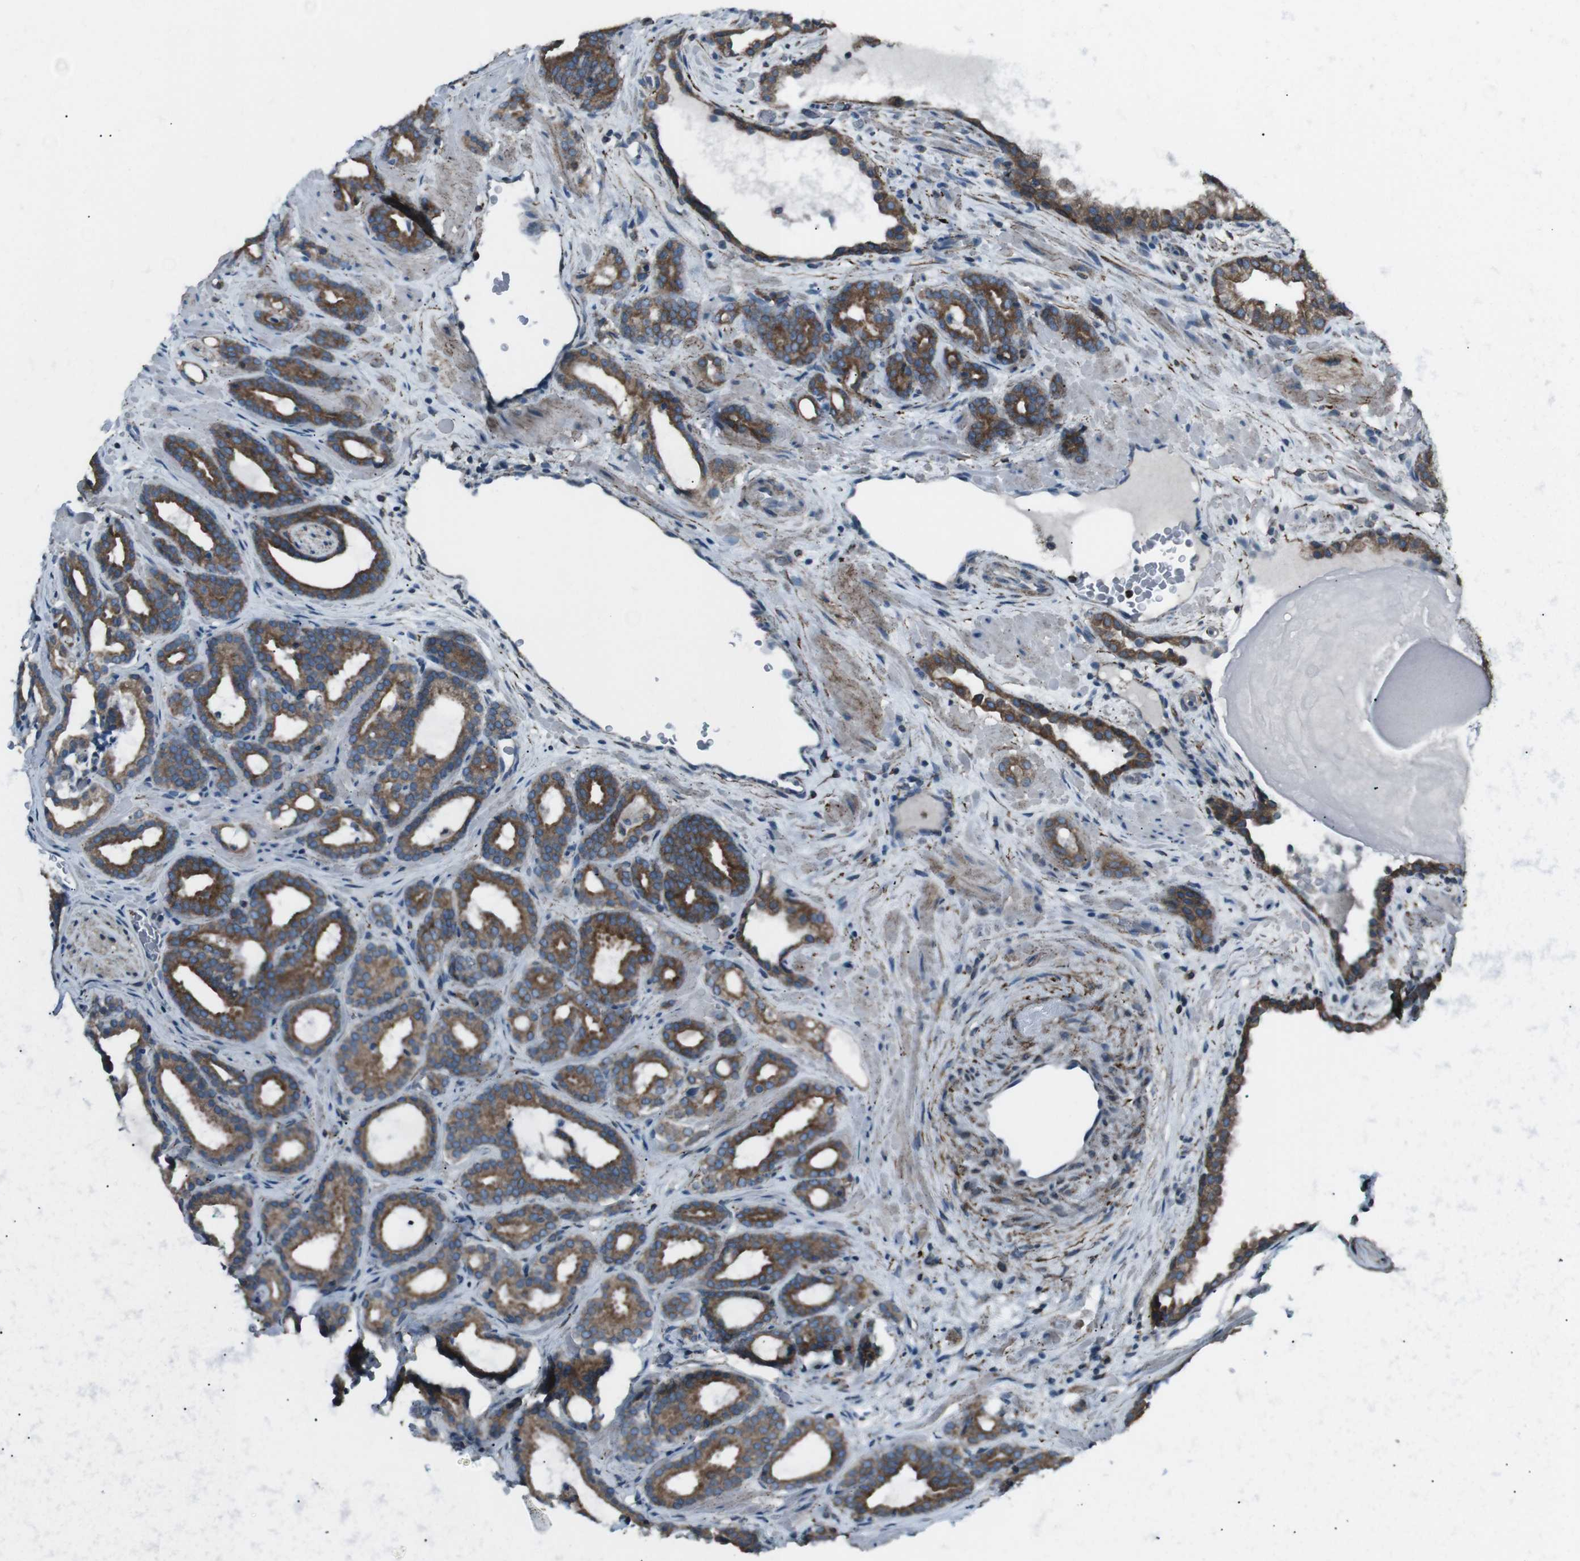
{"staining": {"intensity": "strong", "quantity": ">75%", "location": "cytoplasmic/membranous"}, "tissue": "prostate cancer", "cell_type": "Tumor cells", "image_type": "cancer", "snomed": [{"axis": "morphology", "description": "Adenocarcinoma, Low grade"}, {"axis": "topography", "description": "Prostate"}], "caption": "A high-resolution histopathology image shows immunohistochemistry staining of prostate cancer, which shows strong cytoplasmic/membranous expression in about >75% of tumor cells.", "gene": "LNPK", "patient": {"sex": "male", "age": 63}}